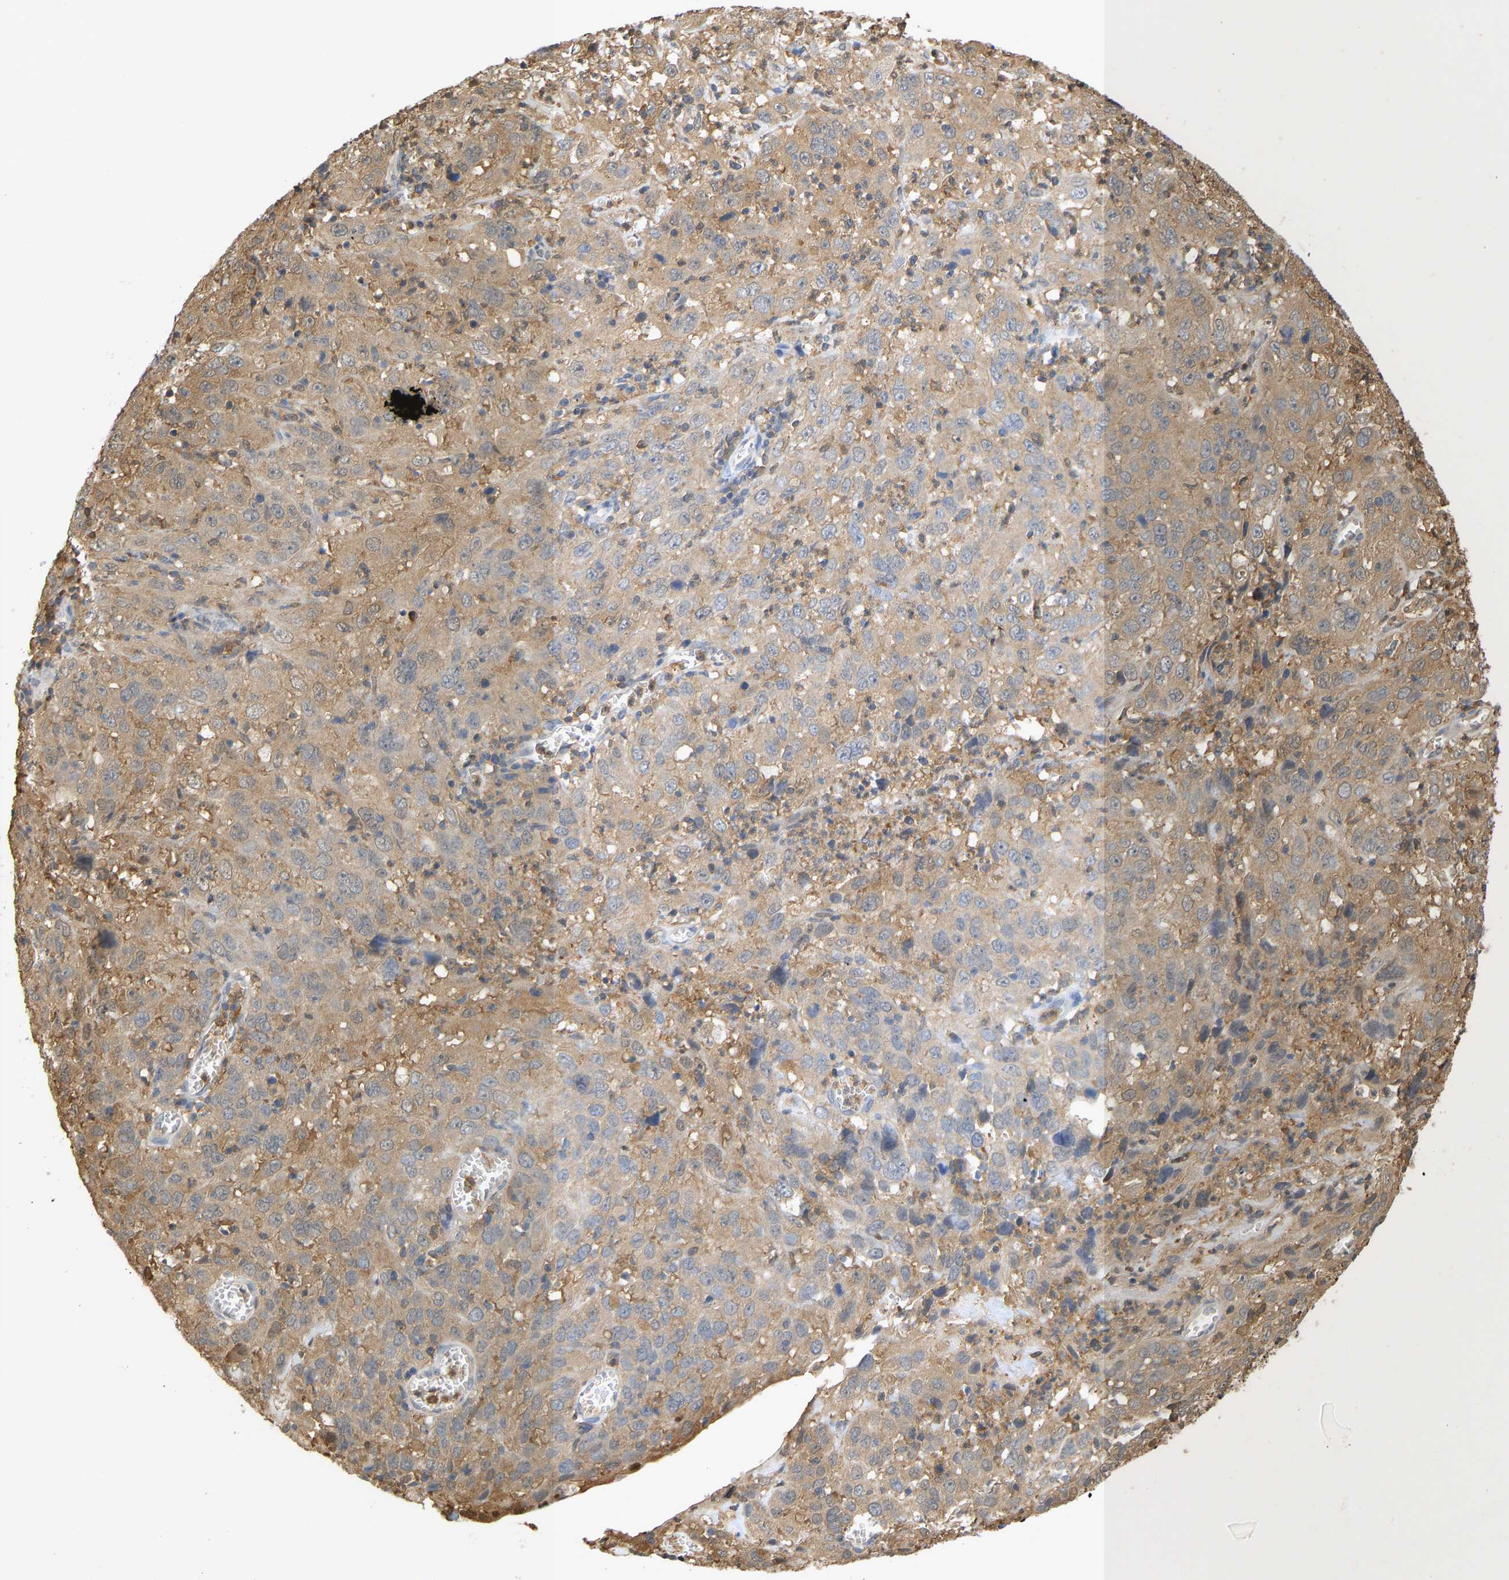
{"staining": {"intensity": "moderate", "quantity": ">75%", "location": "cytoplasmic/membranous"}, "tissue": "cervical cancer", "cell_type": "Tumor cells", "image_type": "cancer", "snomed": [{"axis": "morphology", "description": "Squamous cell carcinoma, NOS"}, {"axis": "topography", "description": "Cervix"}], "caption": "Protein expression analysis of cervical cancer demonstrates moderate cytoplasmic/membranous positivity in about >75% of tumor cells.", "gene": "ENO1", "patient": {"sex": "female", "age": 32}}